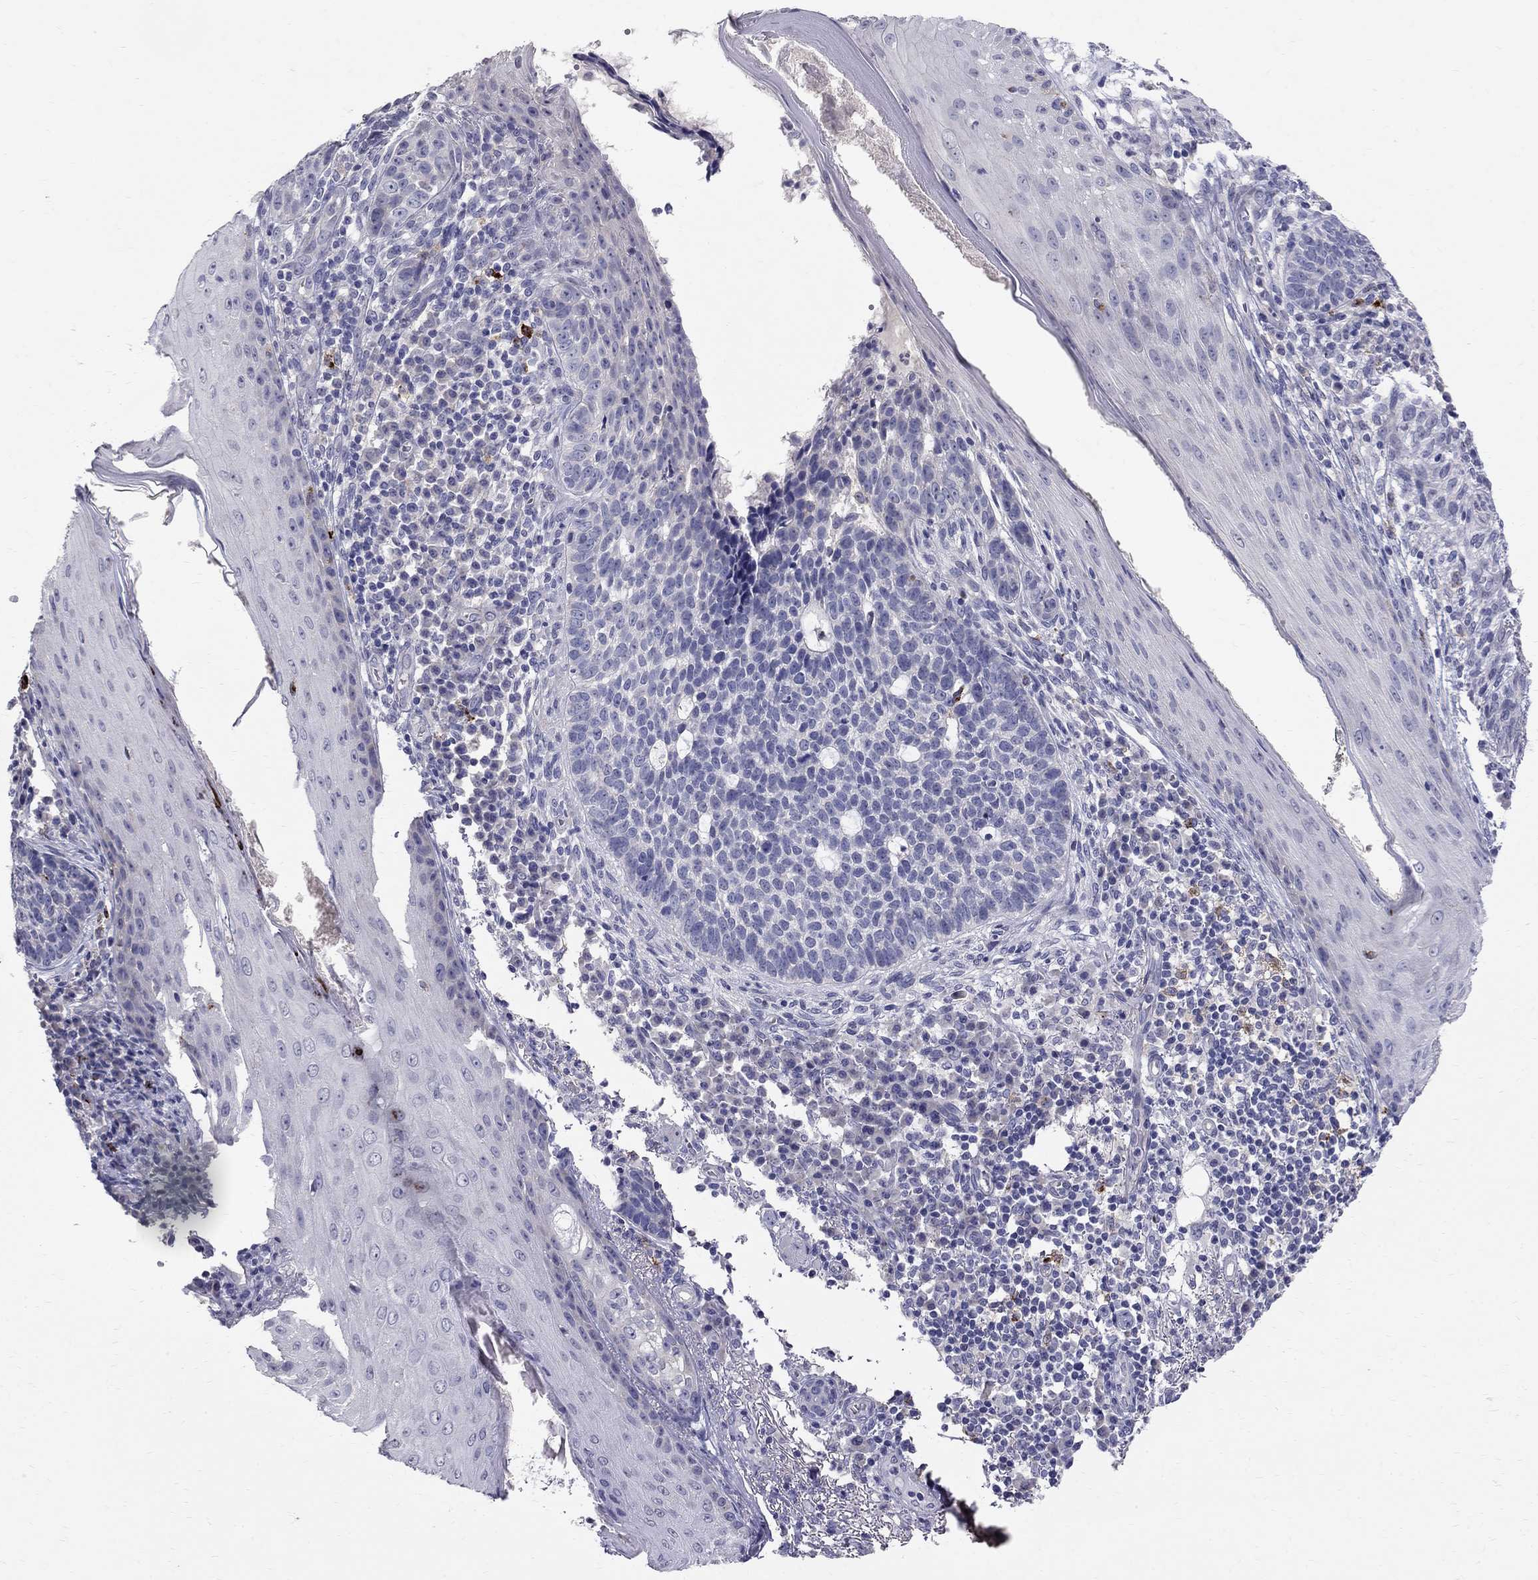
{"staining": {"intensity": "negative", "quantity": "none", "location": "none"}, "tissue": "skin cancer", "cell_type": "Tumor cells", "image_type": "cancer", "snomed": [{"axis": "morphology", "description": "Basal cell carcinoma"}, {"axis": "topography", "description": "Skin"}], "caption": "Immunohistochemistry histopathology image of neoplastic tissue: human skin basal cell carcinoma stained with DAB displays no significant protein positivity in tumor cells. The staining was performed using DAB (3,3'-diaminobenzidine) to visualize the protein expression in brown, while the nuclei were stained in blue with hematoxylin (Magnification: 20x).", "gene": "TP53TG5", "patient": {"sex": "female", "age": 69}}